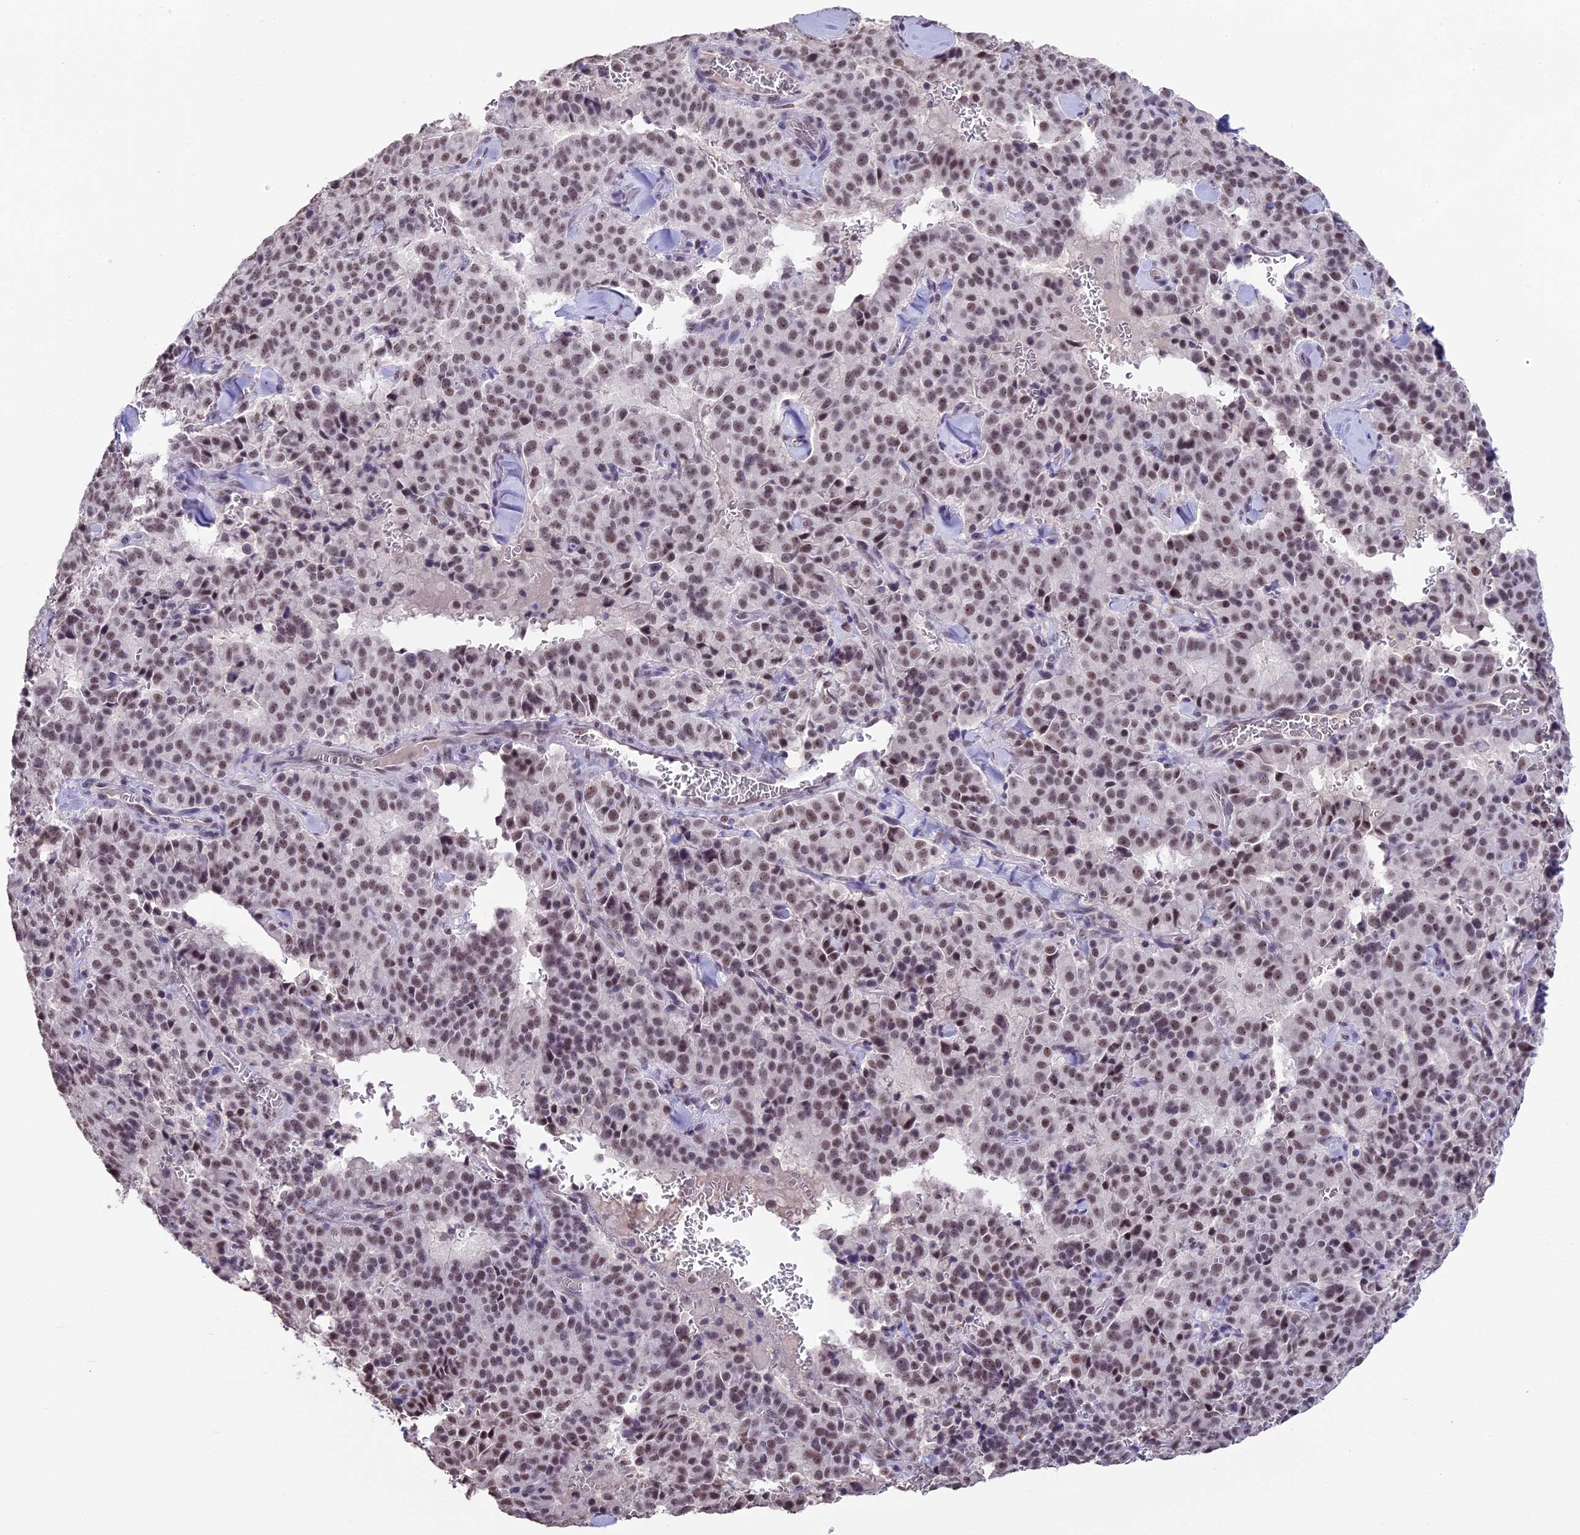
{"staining": {"intensity": "moderate", "quantity": ">75%", "location": "nuclear"}, "tissue": "pancreatic cancer", "cell_type": "Tumor cells", "image_type": "cancer", "snomed": [{"axis": "morphology", "description": "Adenocarcinoma, NOS"}, {"axis": "topography", "description": "Pancreas"}], "caption": "IHC (DAB) staining of pancreatic cancer (adenocarcinoma) reveals moderate nuclear protein expression in about >75% of tumor cells.", "gene": "SETD2", "patient": {"sex": "male", "age": 65}}